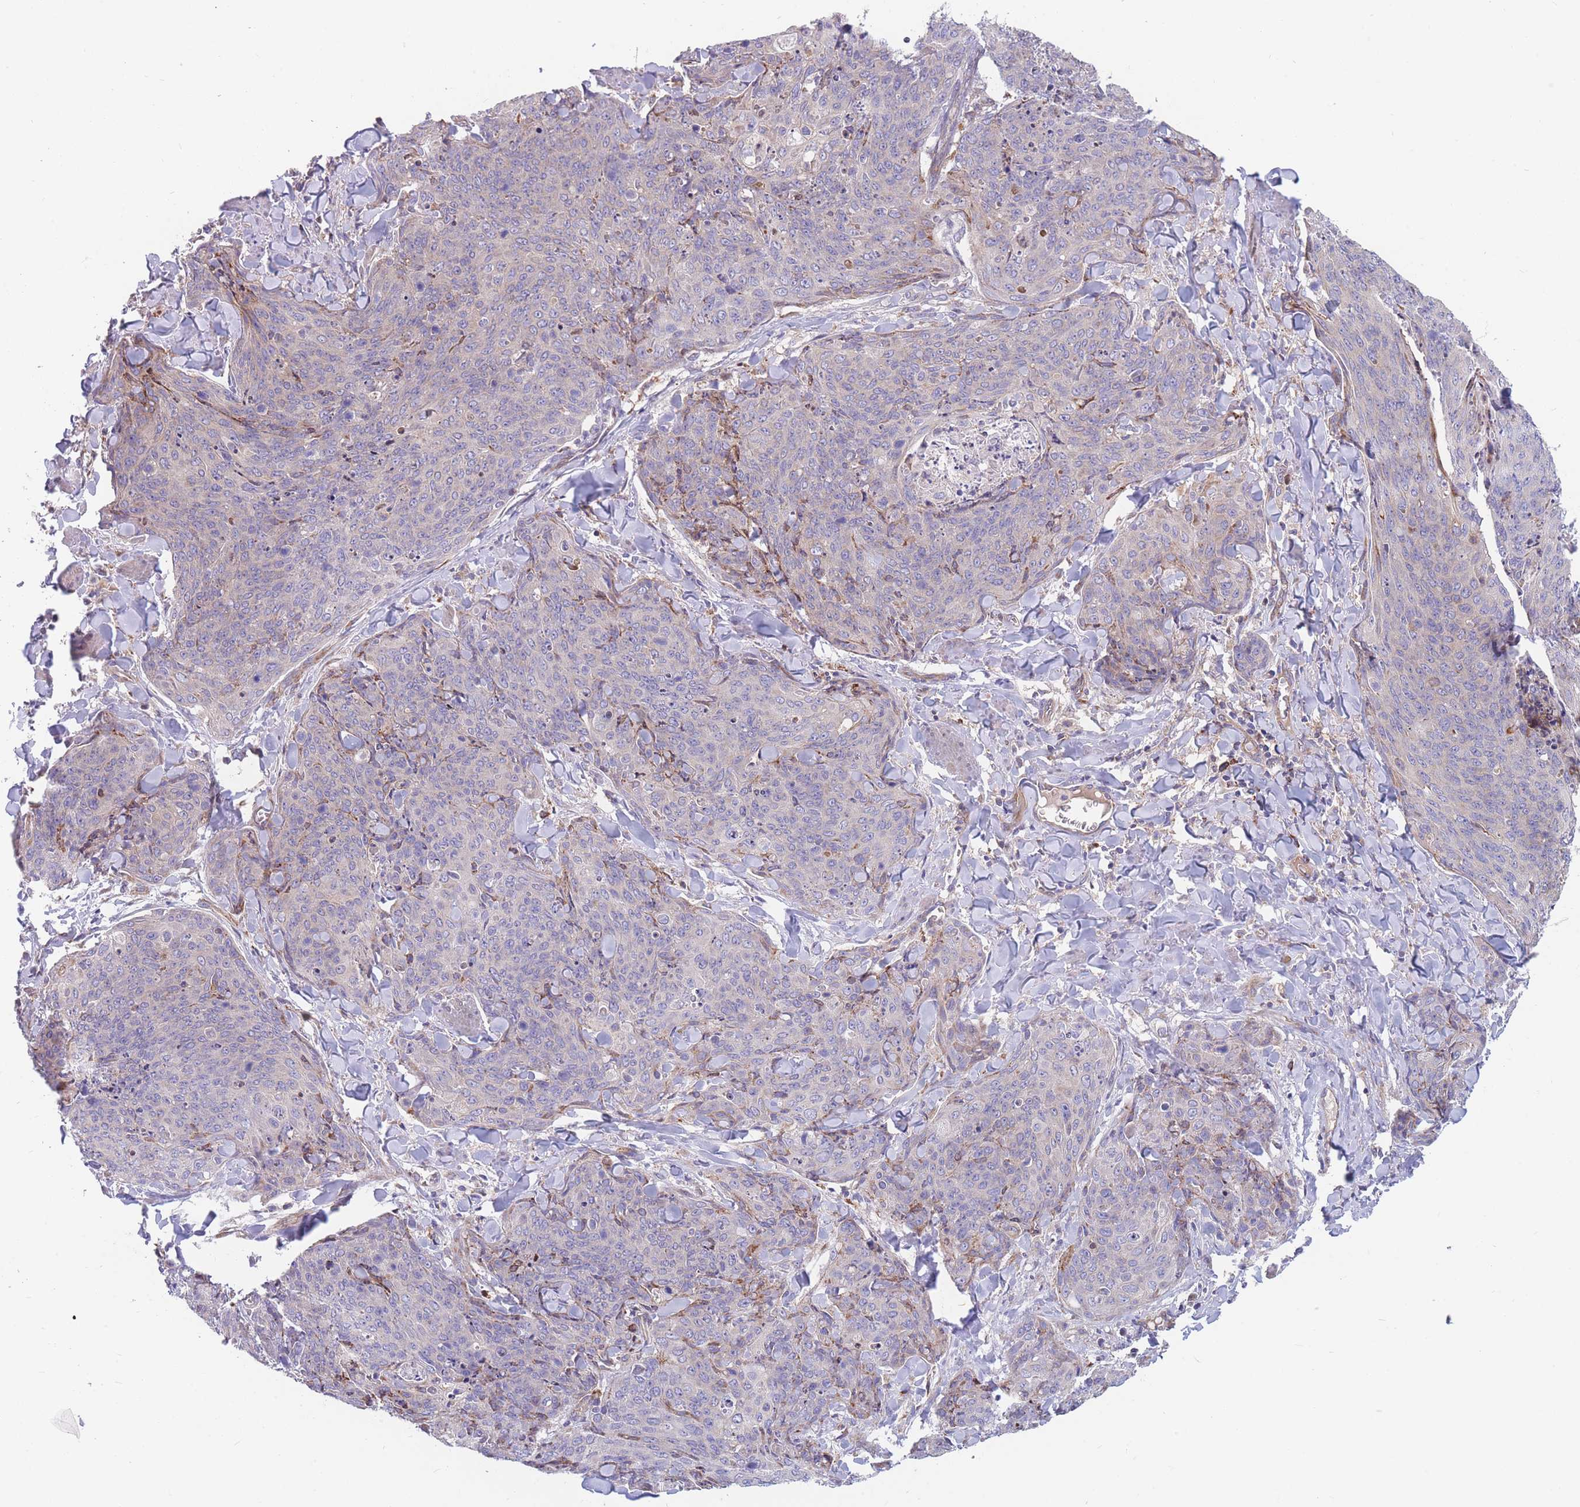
{"staining": {"intensity": "negative", "quantity": "none", "location": "none"}, "tissue": "skin cancer", "cell_type": "Tumor cells", "image_type": "cancer", "snomed": [{"axis": "morphology", "description": "Squamous cell carcinoma, NOS"}, {"axis": "topography", "description": "Skin"}, {"axis": "topography", "description": "Vulva"}], "caption": "An immunohistochemistry (IHC) histopathology image of skin squamous cell carcinoma is shown. There is no staining in tumor cells of skin squamous cell carcinoma.", "gene": "TMEM131L", "patient": {"sex": "female", "age": 85}}